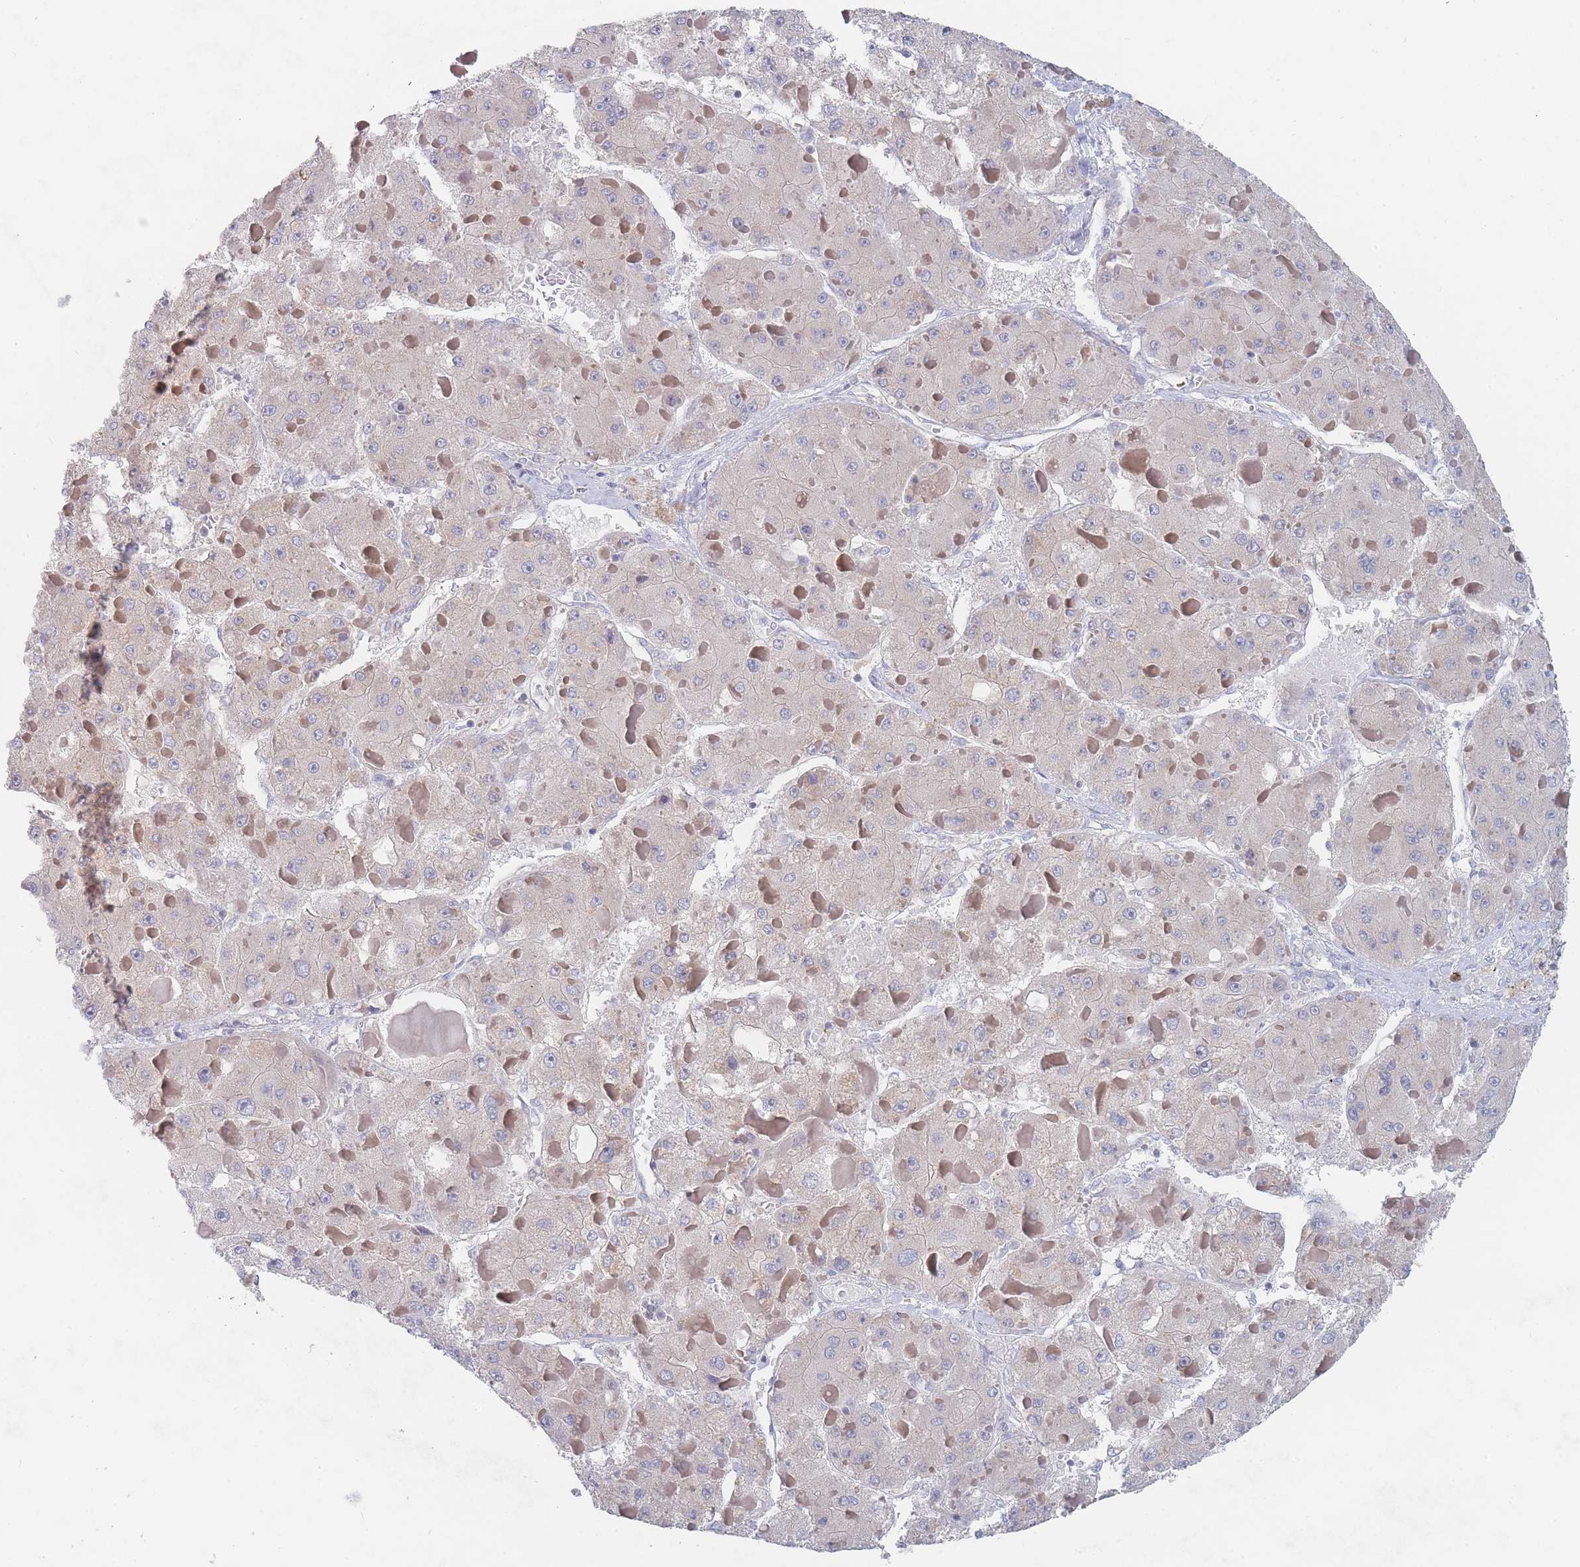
{"staining": {"intensity": "negative", "quantity": "none", "location": "none"}, "tissue": "liver cancer", "cell_type": "Tumor cells", "image_type": "cancer", "snomed": [{"axis": "morphology", "description": "Carcinoma, Hepatocellular, NOS"}, {"axis": "topography", "description": "Liver"}], "caption": "The histopathology image displays no significant staining in tumor cells of liver cancer (hepatocellular carcinoma).", "gene": "PPP6C", "patient": {"sex": "female", "age": 73}}